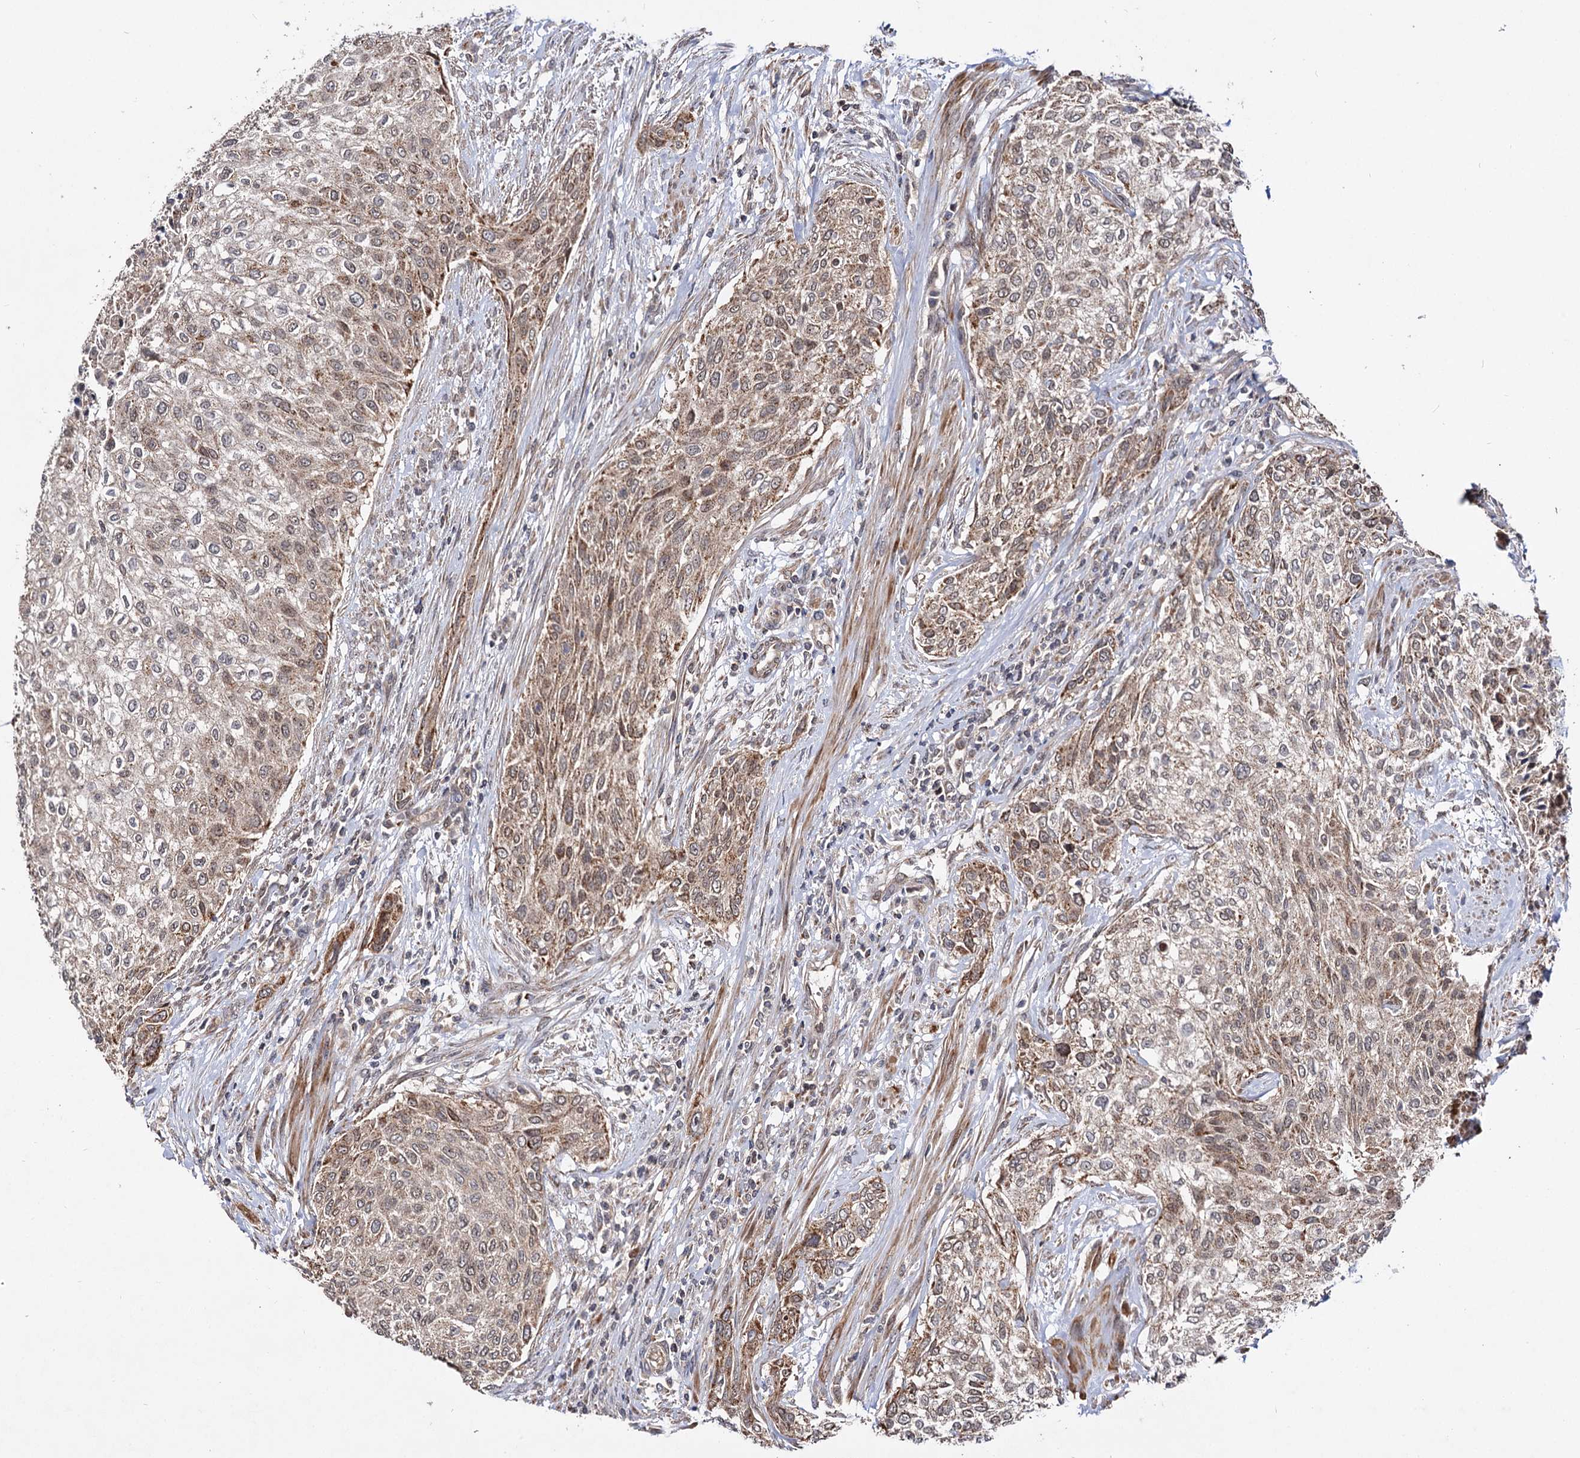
{"staining": {"intensity": "moderate", "quantity": ">75%", "location": "cytoplasmic/membranous"}, "tissue": "urothelial cancer", "cell_type": "Tumor cells", "image_type": "cancer", "snomed": [{"axis": "morphology", "description": "Normal tissue, NOS"}, {"axis": "morphology", "description": "Urothelial carcinoma, NOS"}, {"axis": "topography", "description": "Urinary bladder"}, {"axis": "topography", "description": "Peripheral nerve tissue"}], "caption": "A brown stain highlights moderate cytoplasmic/membranous expression of a protein in transitional cell carcinoma tumor cells.", "gene": "CEP76", "patient": {"sex": "male", "age": 35}}